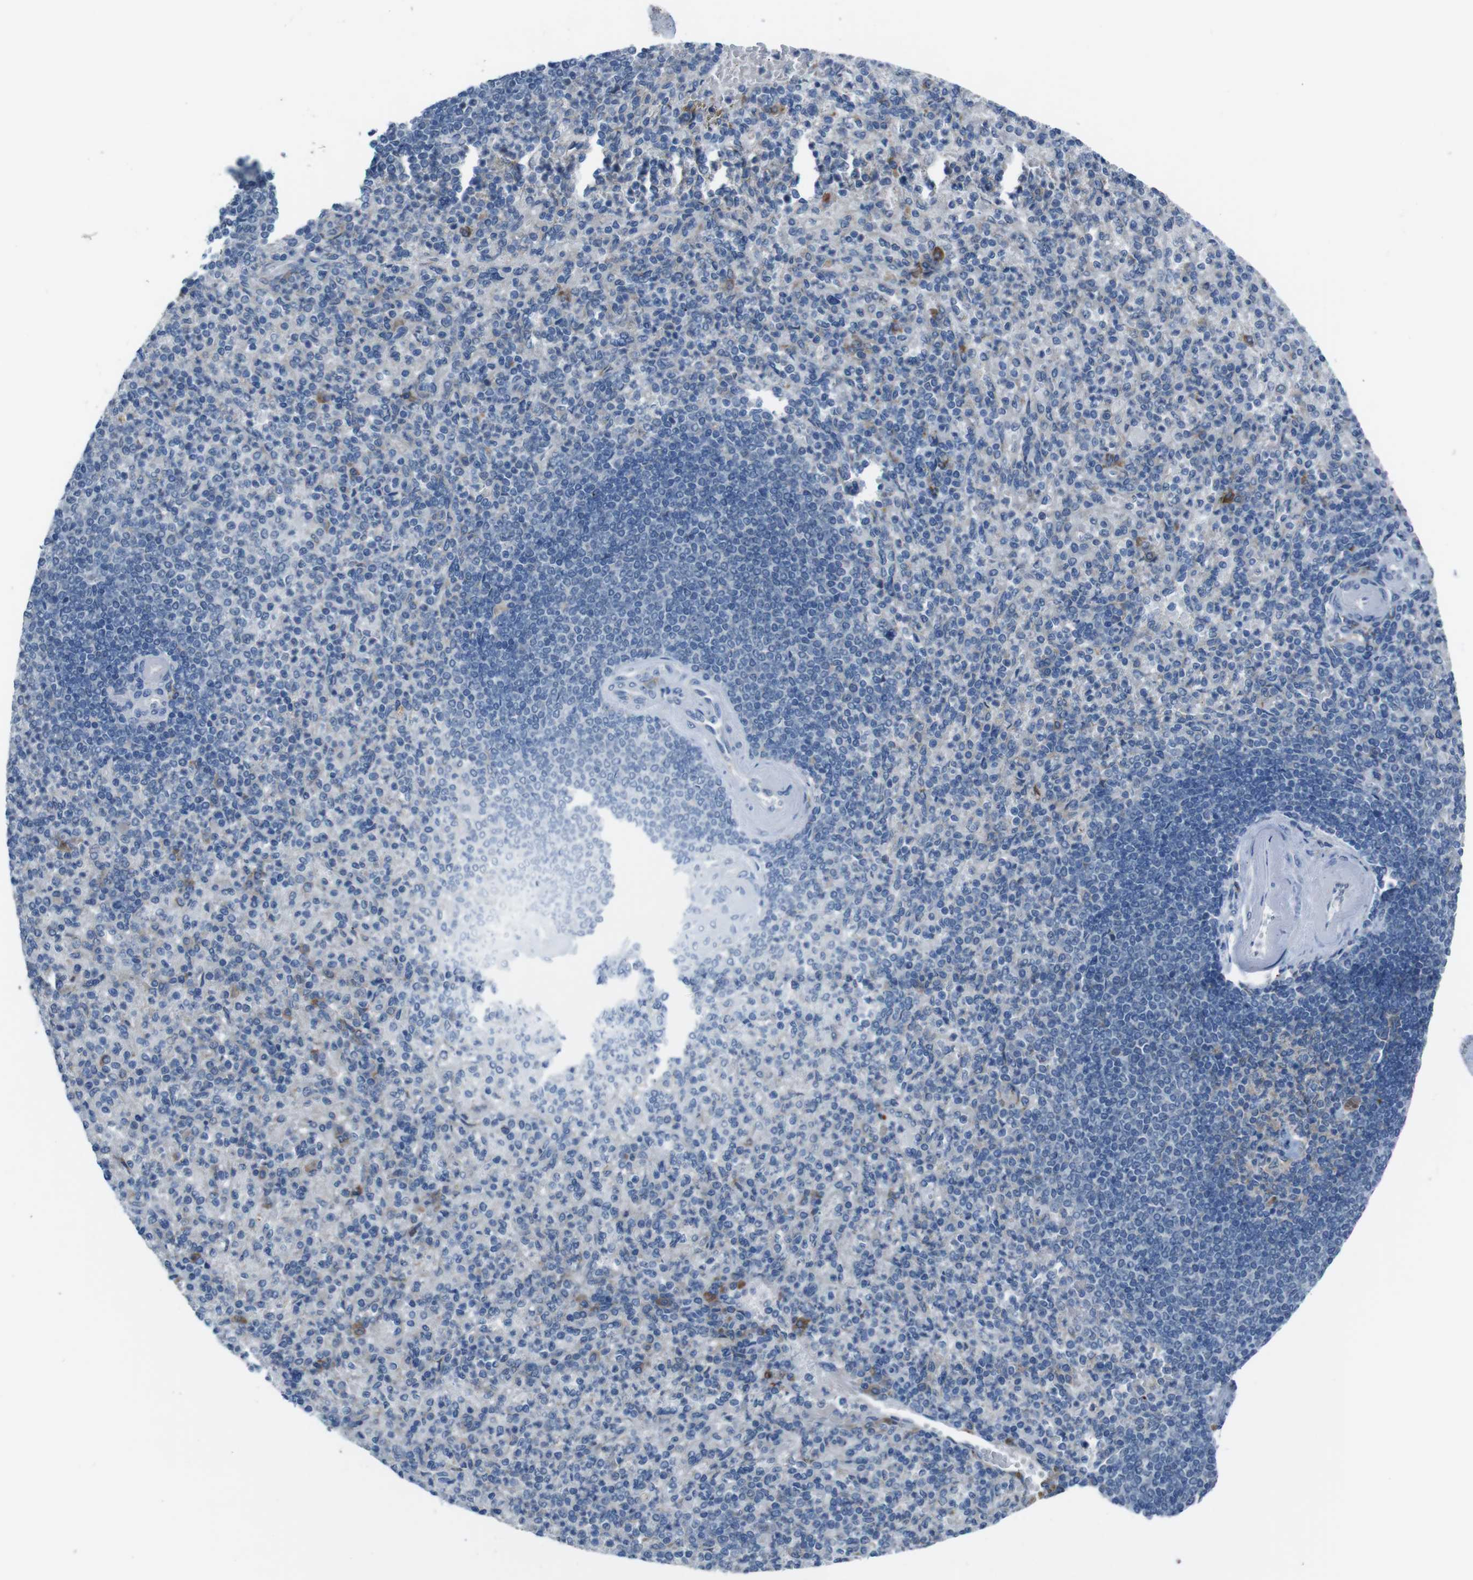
{"staining": {"intensity": "negative", "quantity": "none", "location": "none"}, "tissue": "spleen", "cell_type": "Cells in red pulp", "image_type": "normal", "snomed": [{"axis": "morphology", "description": "Normal tissue, NOS"}, {"axis": "topography", "description": "Spleen"}], "caption": "High magnification brightfield microscopy of unremarkable spleen stained with DAB (brown) and counterstained with hematoxylin (blue): cells in red pulp show no significant expression.", "gene": "CDH22", "patient": {"sex": "female", "age": 74}}